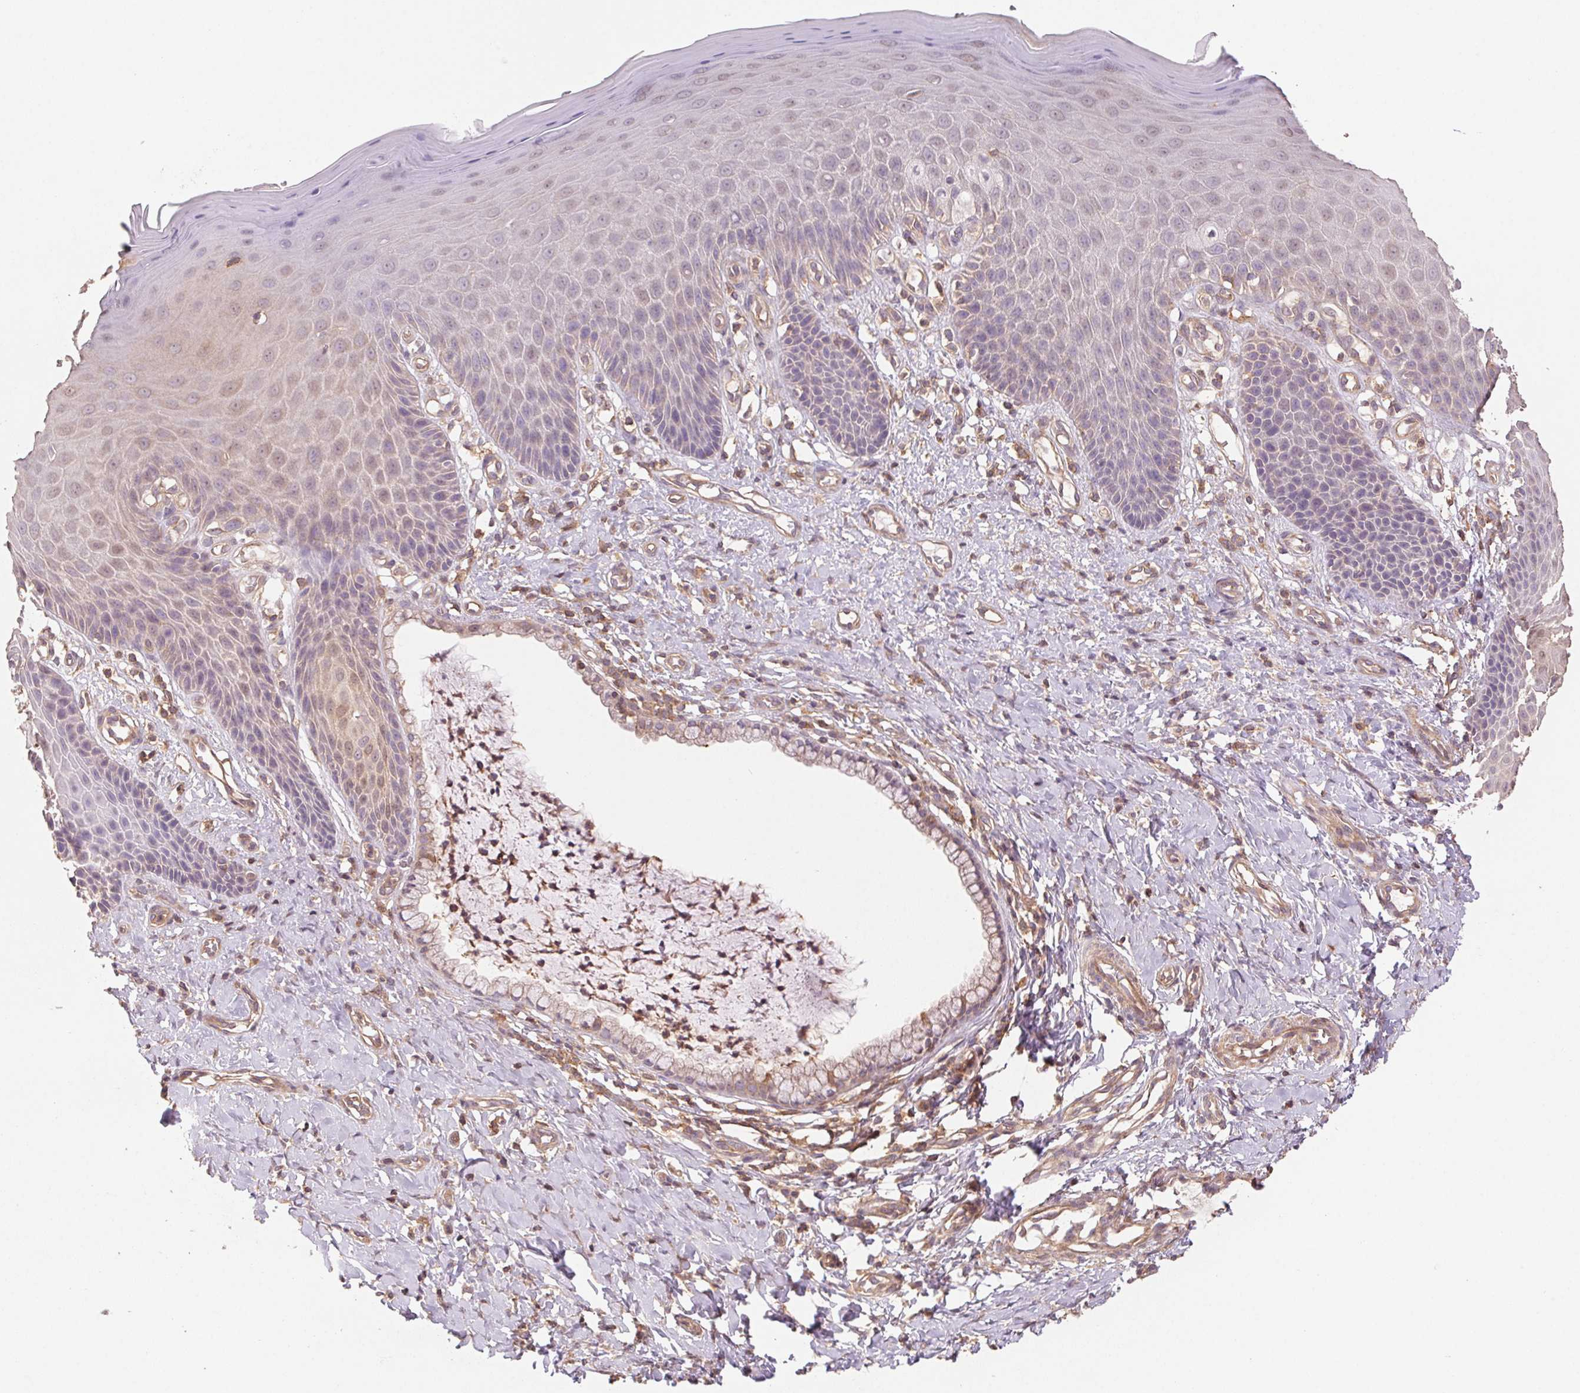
{"staining": {"intensity": "weak", "quantity": "<25%", "location": "cytoplasmic/membranous"}, "tissue": "vagina", "cell_type": "Squamous epithelial cells", "image_type": "normal", "snomed": [{"axis": "morphology", "description": "Normal tissue, NOS"}, {"axis": "topography", "description": "Vagina"}], "caption": "Immunohistochemical staining of unremarkable human vagina exhibits no significant expression in squamous epithelial cells.", "gene": "TUBA1A", "patient": {"sex": "female", "age": 83}}